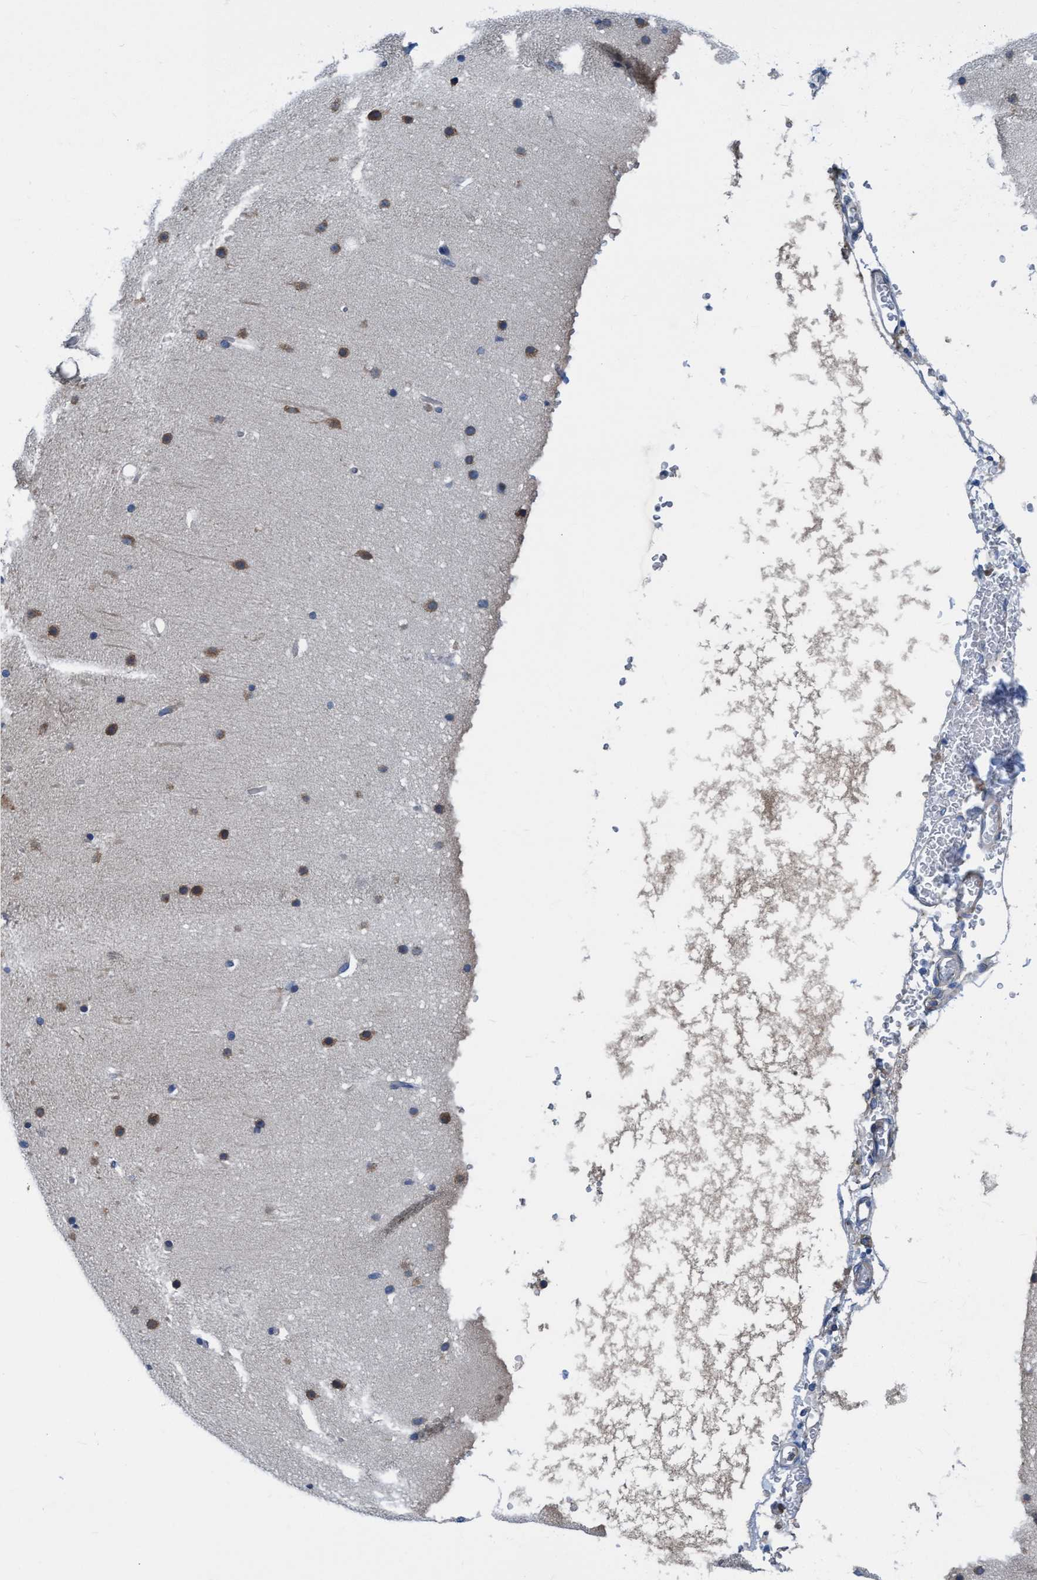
{"staining": {"intensity": "negative", "quantity": "none", "location": "none"}, "tissue": "cerebellum", "cell_type": "Cells in granular layer", "image_type": "normal", "snomed": [{"axis": "morphology", "description": "Normal tissue, NOS"}, {"axis": "topography", "description": "Cerebellum"}], "caption": "Immunohistochemistry photomicrograph of benign cerebellum: cerebellum stained with DAB (3,3'-diaminobenzidine) reveals no significant protein staining in cells in granular layer.", "gene": "NMT1", "patient": {"sex": "male", "age": 57}}